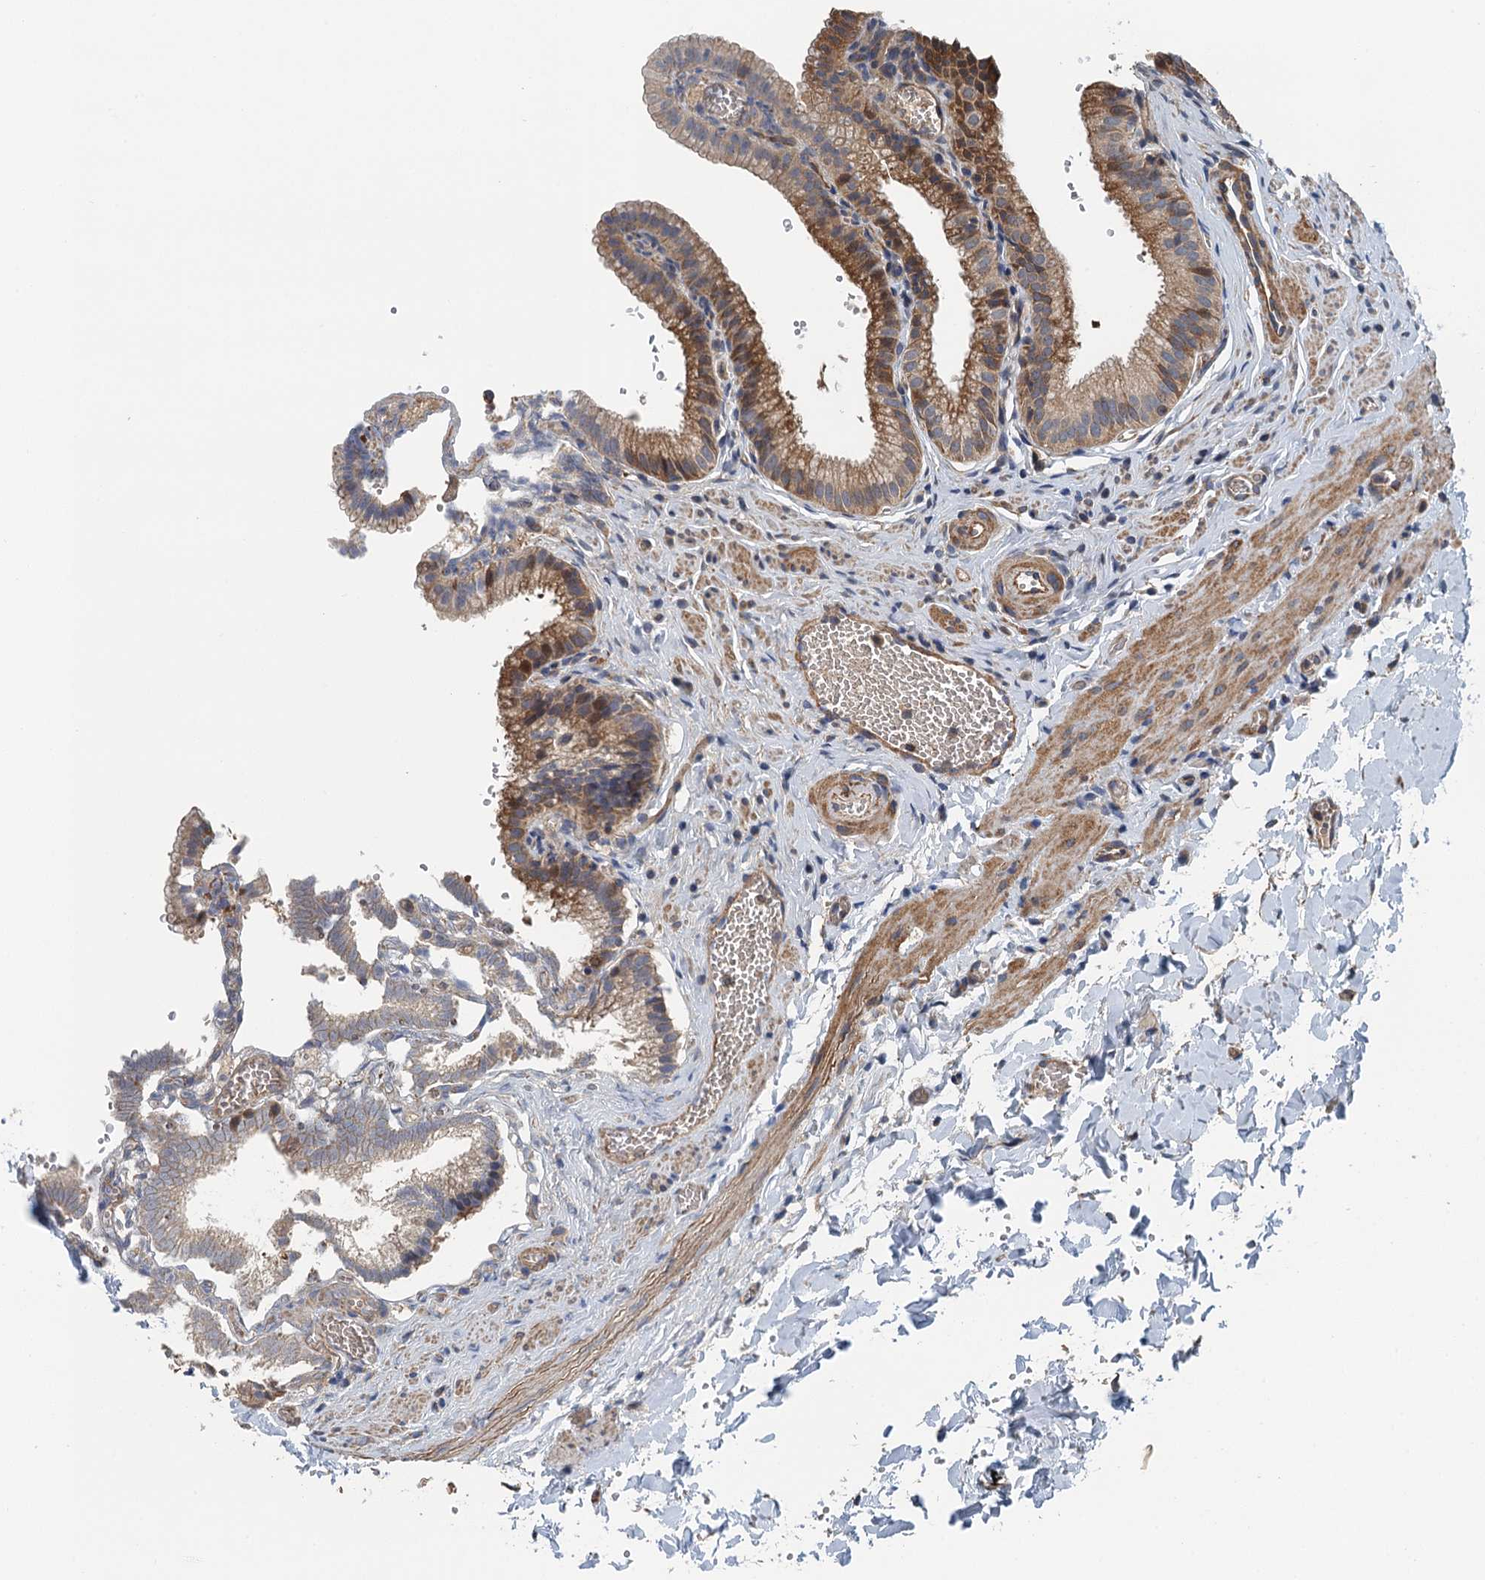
{"staining": {"intensity": "moderate", "quantity": "25%-75%", "location": "cytoplasmic/membranous"}, "tissue": "gallbladder", "cell_type": "Glandular cells", "image_type": "normal", "snomed": [{"axis": "morphology", "description": "Normal tissue, NOS"}, {"axis": "topography", "description": "Gallbladder"}], "caption": "This is a photomicrograph of immunohistochemistry (IHC) staining of benign gallbladder, which shows moderate positivity in the cytoplasmic/membranous of glandular cells.", "gene": "PPP1R14D", "patient": {"sex": "male", "age": 38}}